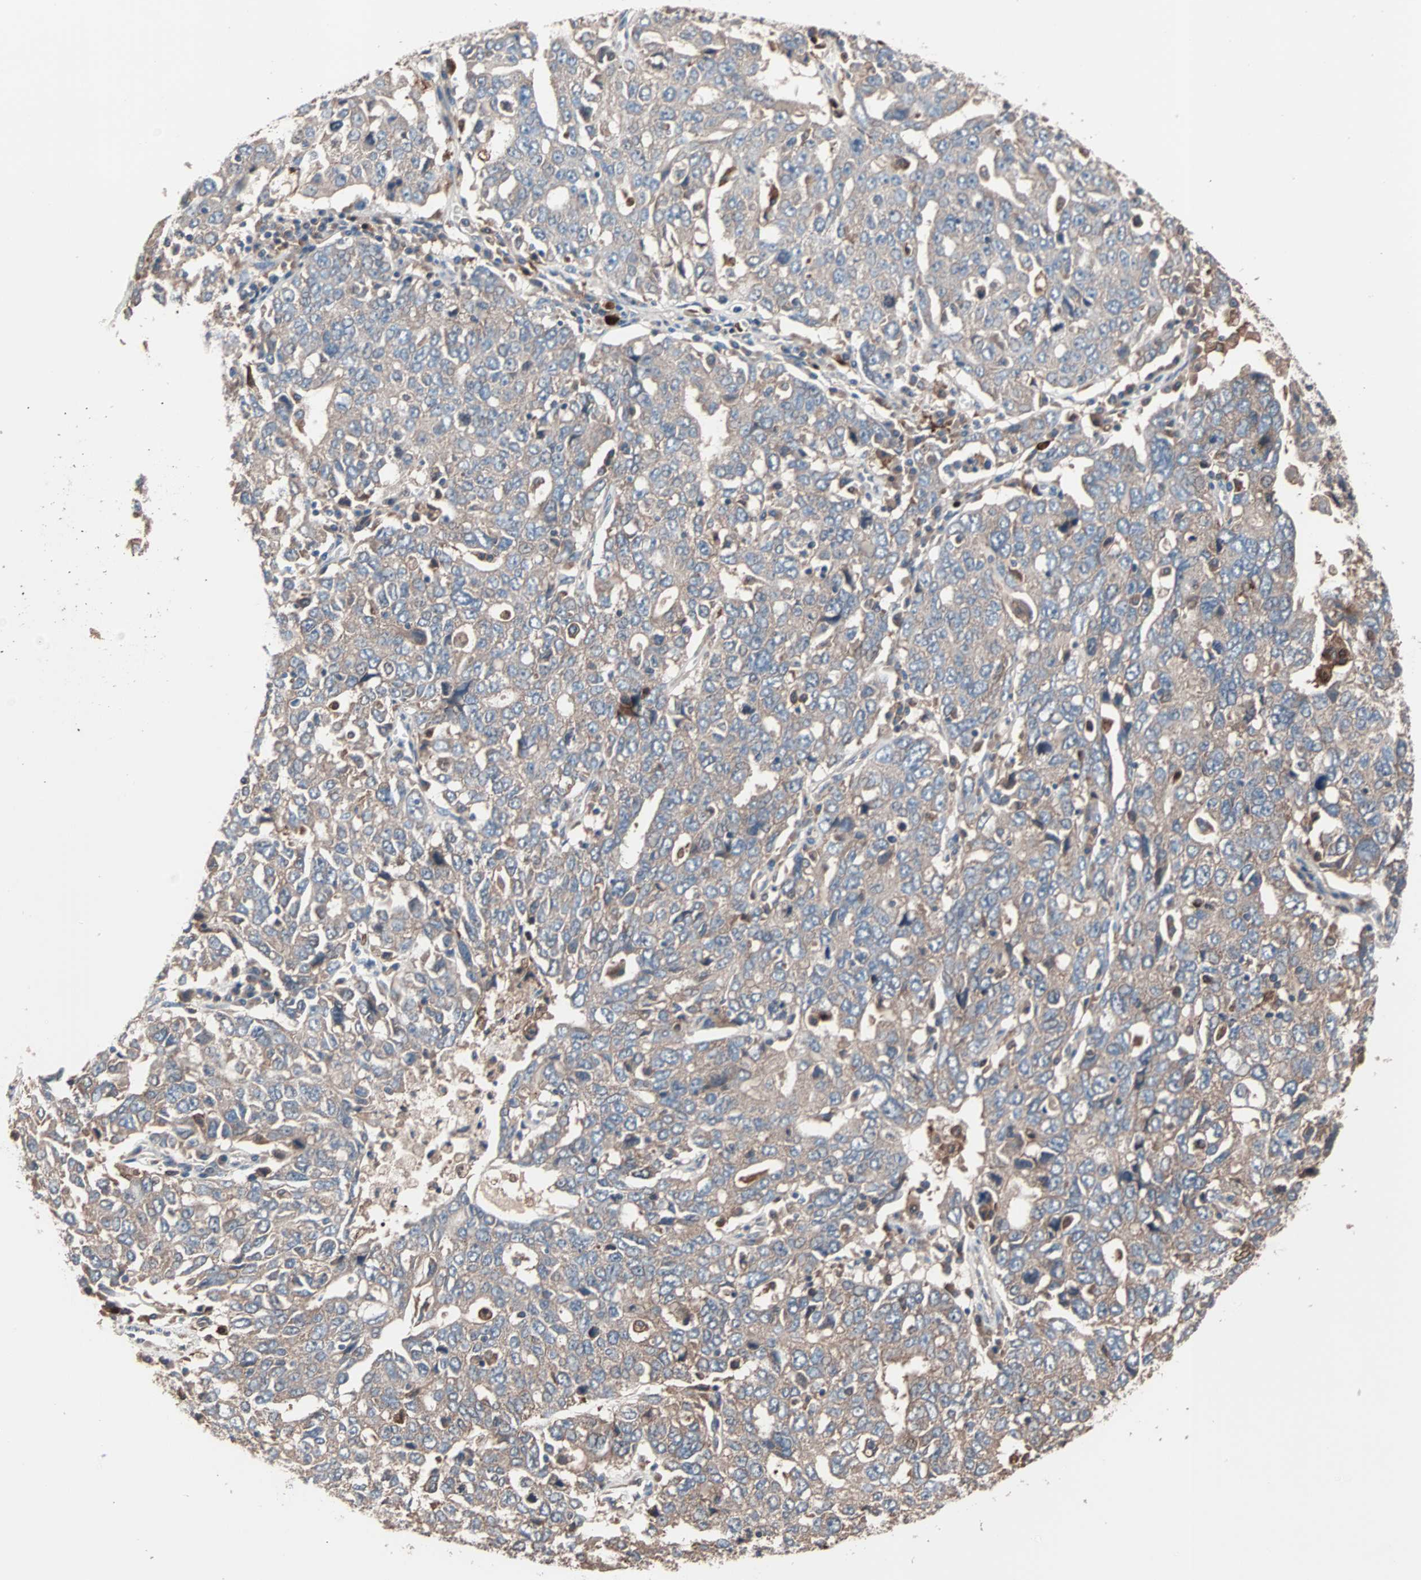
{"staining": {"intensity": "weak", "quantity": "25%-75%", "location": "cytoplasmic/membranous"}, "tissue": "ovarian cancer", "cell_type": "Tumor cells", "image_type": "cancer", "snomed": [{"axis": "morphology", "description": "Carcinoma, endometroid"}, {"axis": "topography", "description": "Ovary"}], "caption": "This is a histology image of IHC staining of ovarian cancer, which shows weak staining in the cytoplasmic/membranous of tumor cells.", "gene": "ATG7", "patient": {"sex": "female", "age": 62}}